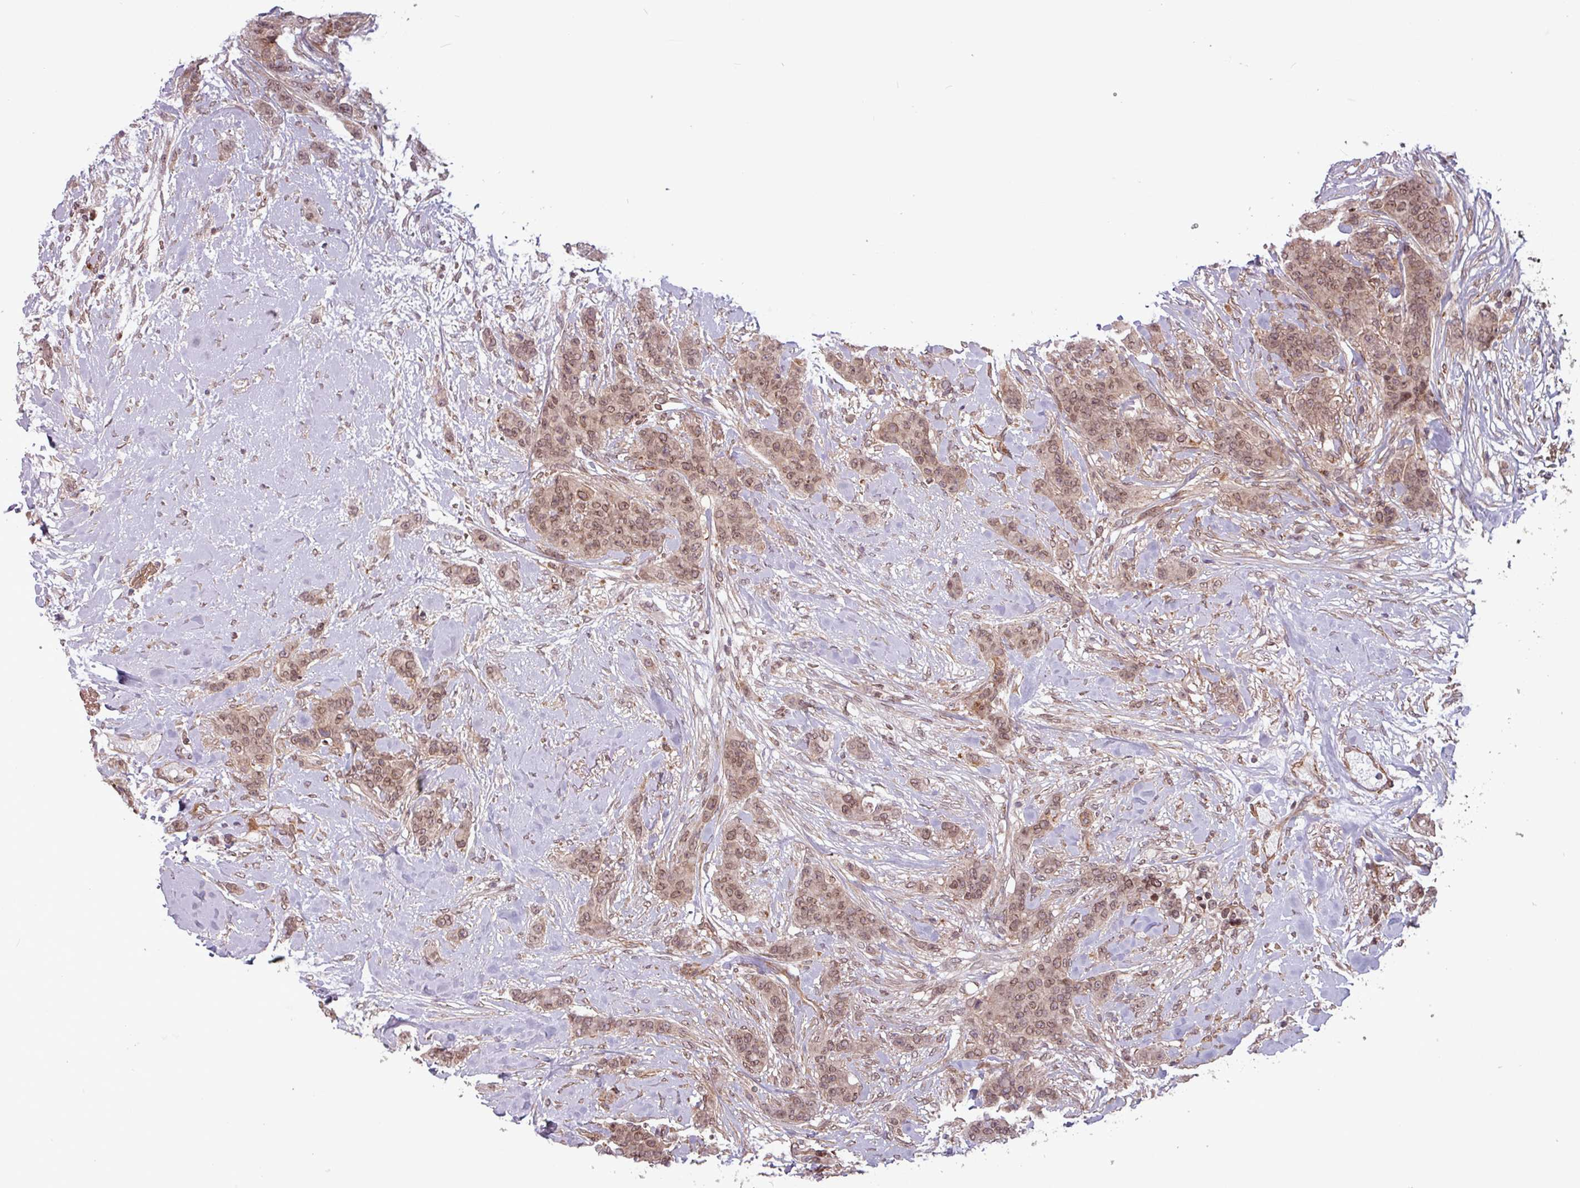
{"staining": {"intensity": "weak", "quantity": ">75%", "location": "nuclear"}, "tissue": "breast cancer", "cell_type": "Tumor cells", "image_type": "cancer", "snomed": [{"axis": "morphology", "description": "Duct carcinoma"}, {"axis": "topography", "description": "Breast"}], "caption": "Brown immunohistochemical staining in human breast cancer displays weak nuclear expression in approximately >75% of tumor cells.", "gene": "RBM4B", "patient": {"sex": "female", "age": 40}}